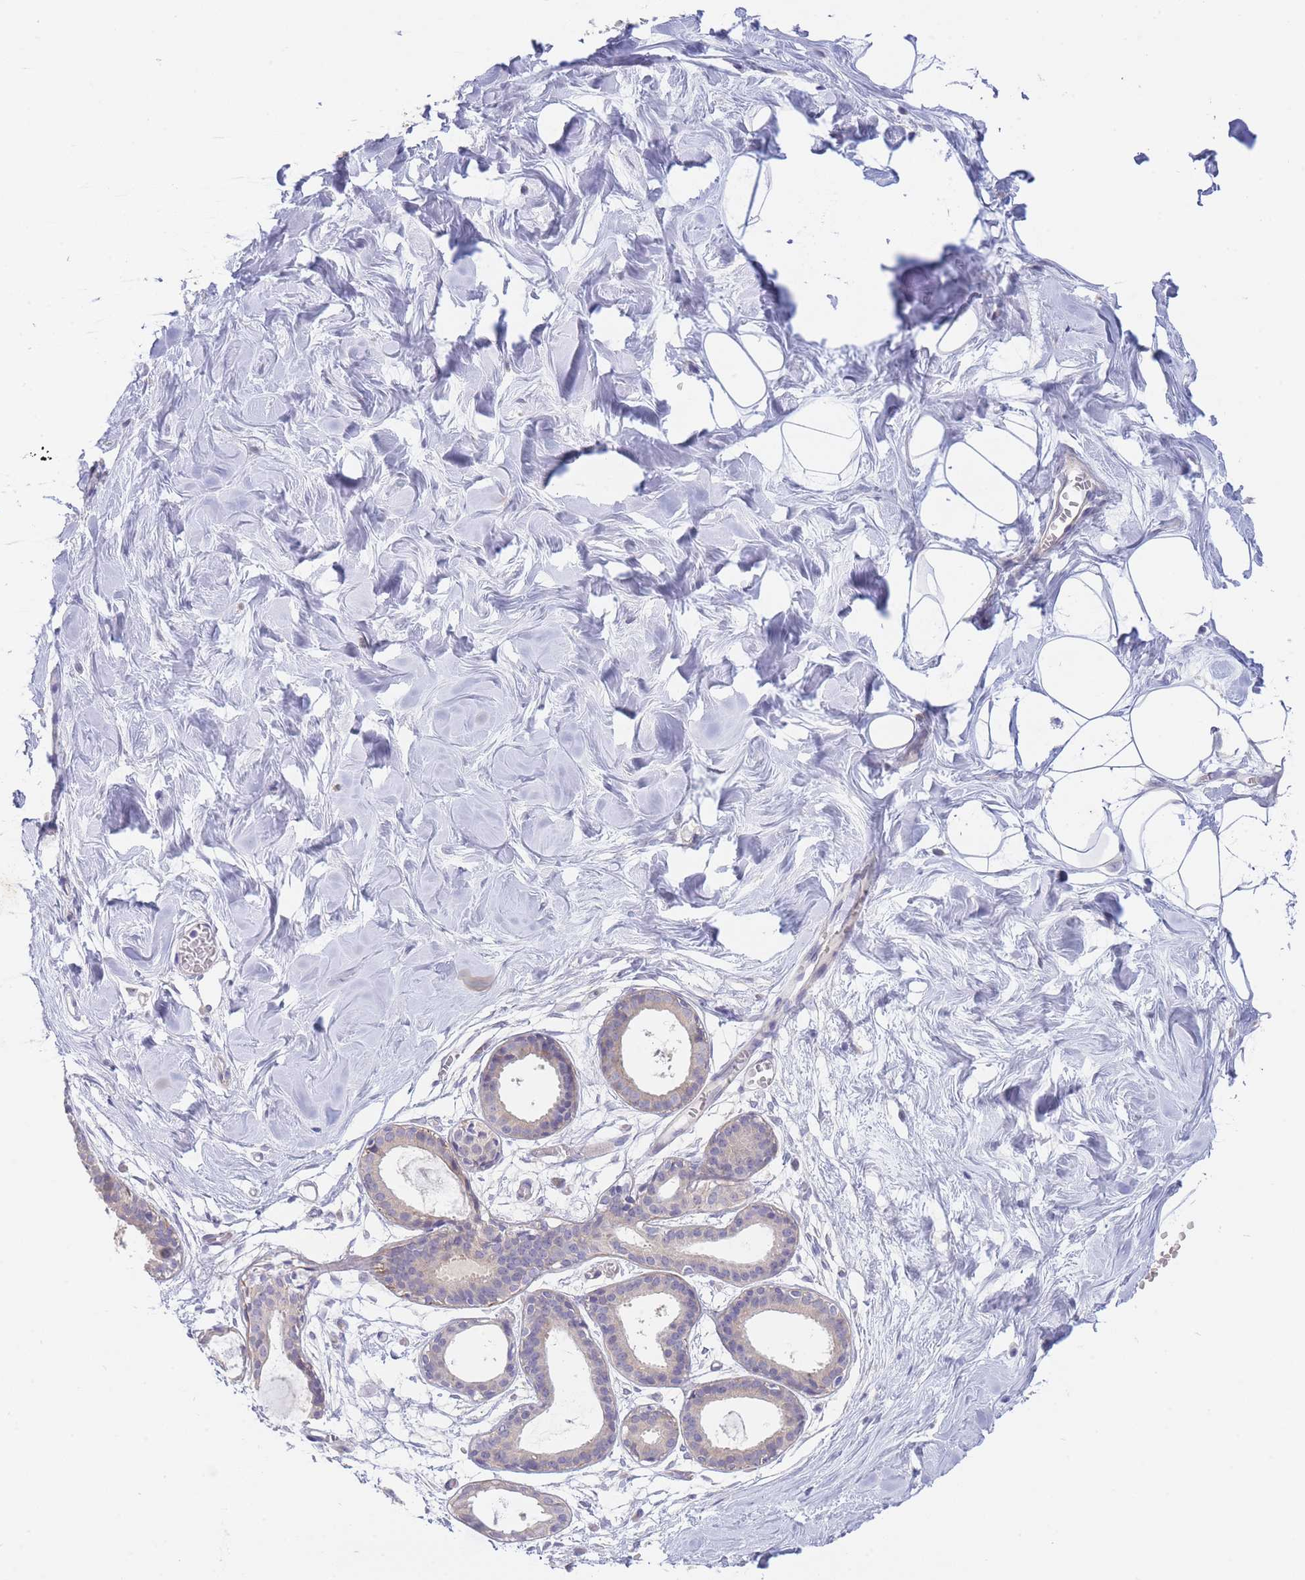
{"staining": {"intensity": "negative", "quantity": "none", "location": "none"}, "tissue": "breast", "cell_type": "Adipocytes", "image_type": "normal", "snomed": [{"axis": "morphology", "description": "Normal tissue, NOS"}, {"axis": "topography", "description": "Breast"}], "caption": "Unremarkable breast was stained to show a protein in brown. There is no significant staining in adipocytes.", "gene": "SUGT1", "patient": {"sex": "female", "age": 27}}